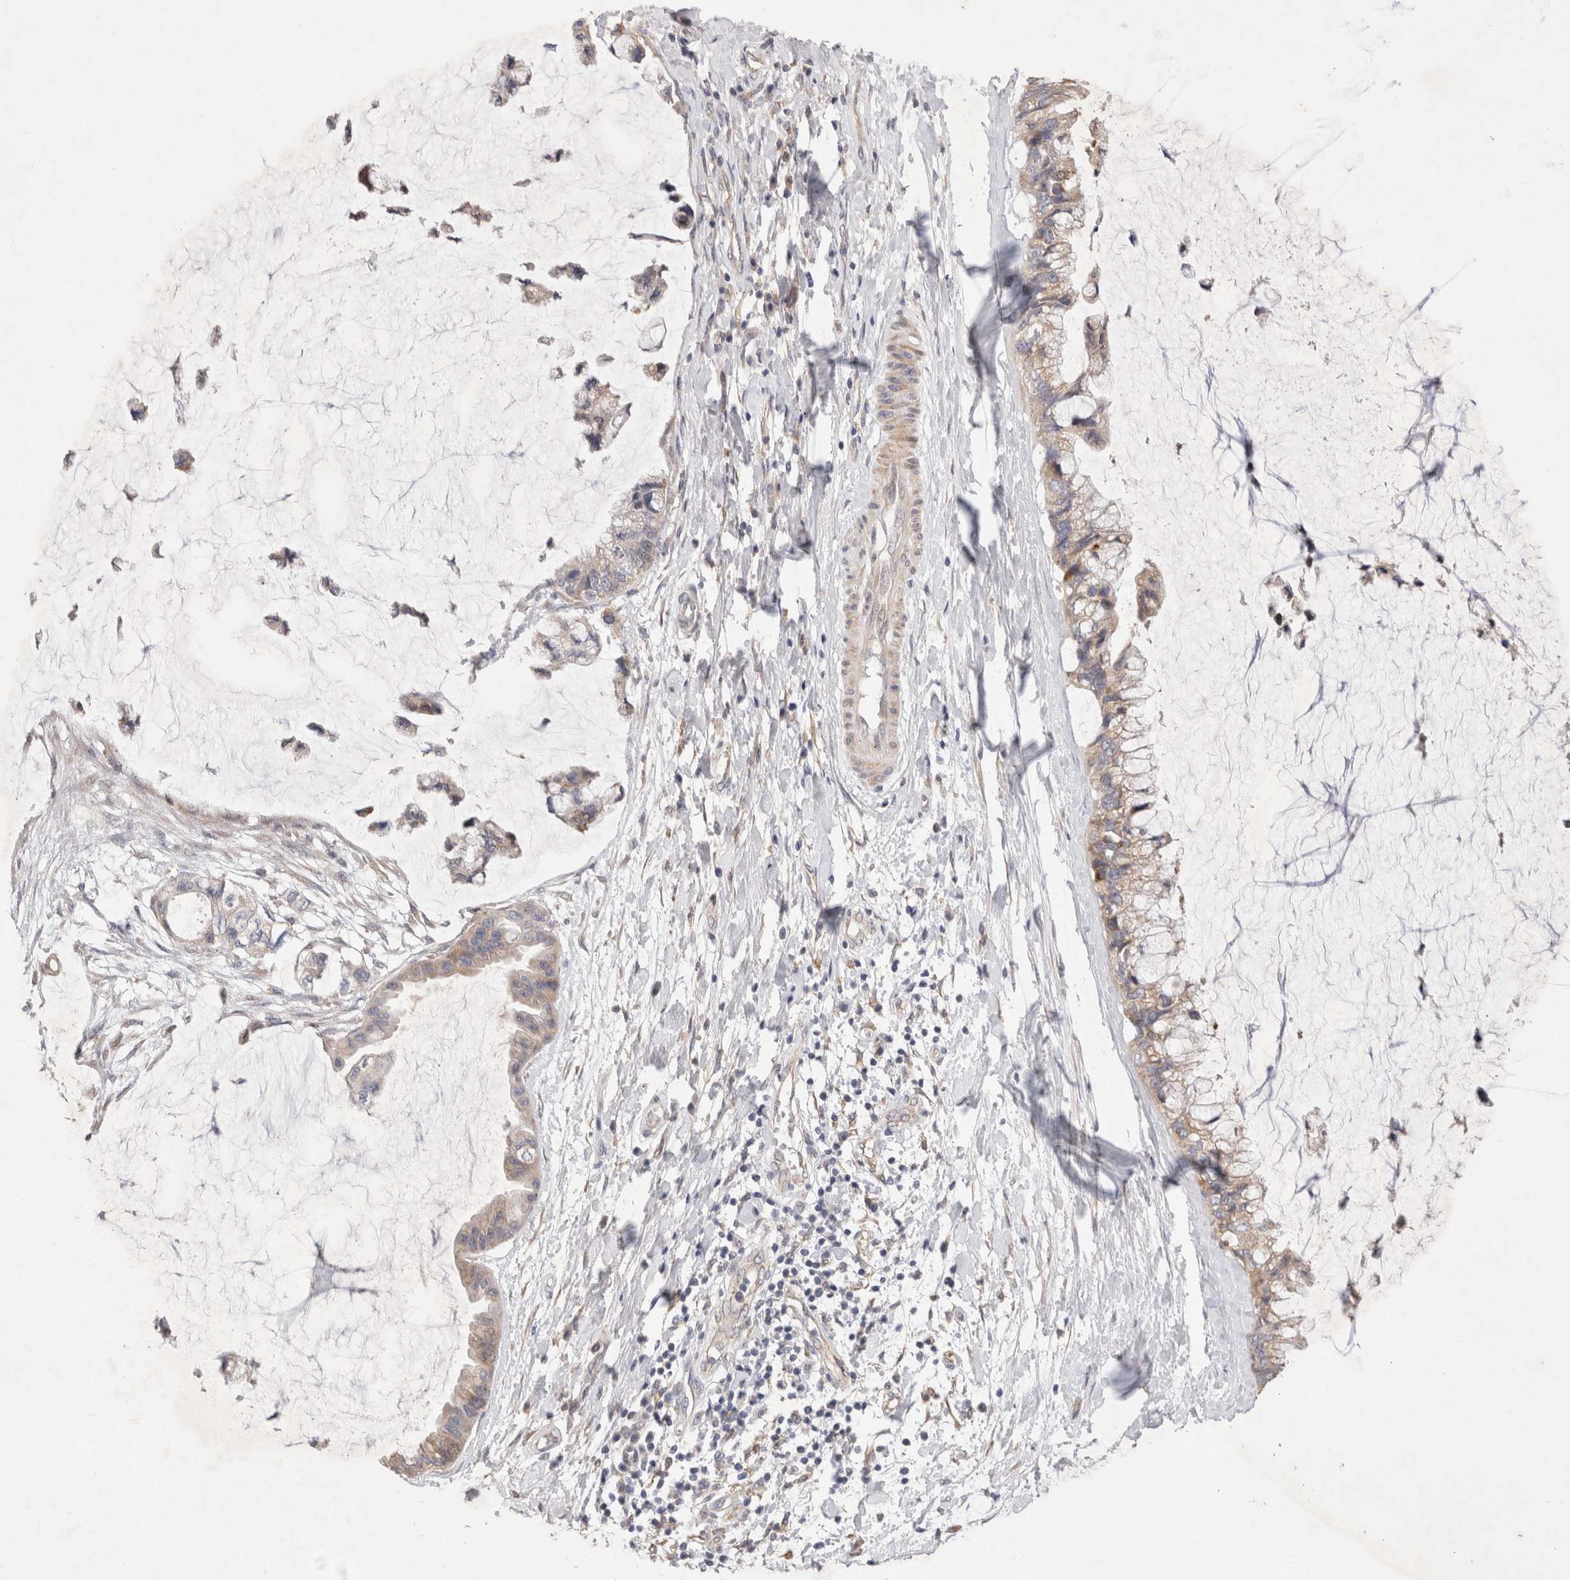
{"staining": {"intensity": "weak", "quantity": "25%-75%", "location": "cytoplasmic/membranous"}, "tissue": "ovarian cancer", "cell_type": "Tumor cells", "image_type": "cancer", "snomed": [{"axis": "morphology", "description": "Cystadenocarcinoma, mucinous, NOS"}, {"axis": "topography", "description": "Ovary"}], "caption": "Ovarian cancer stained with a brown dye shows weak cytoplasmic/membranous positive positivity in approximately 25%-75% of tumor cells.", "gene": "GIMAP6", "patient": {"sex": "female", "age": 39}}